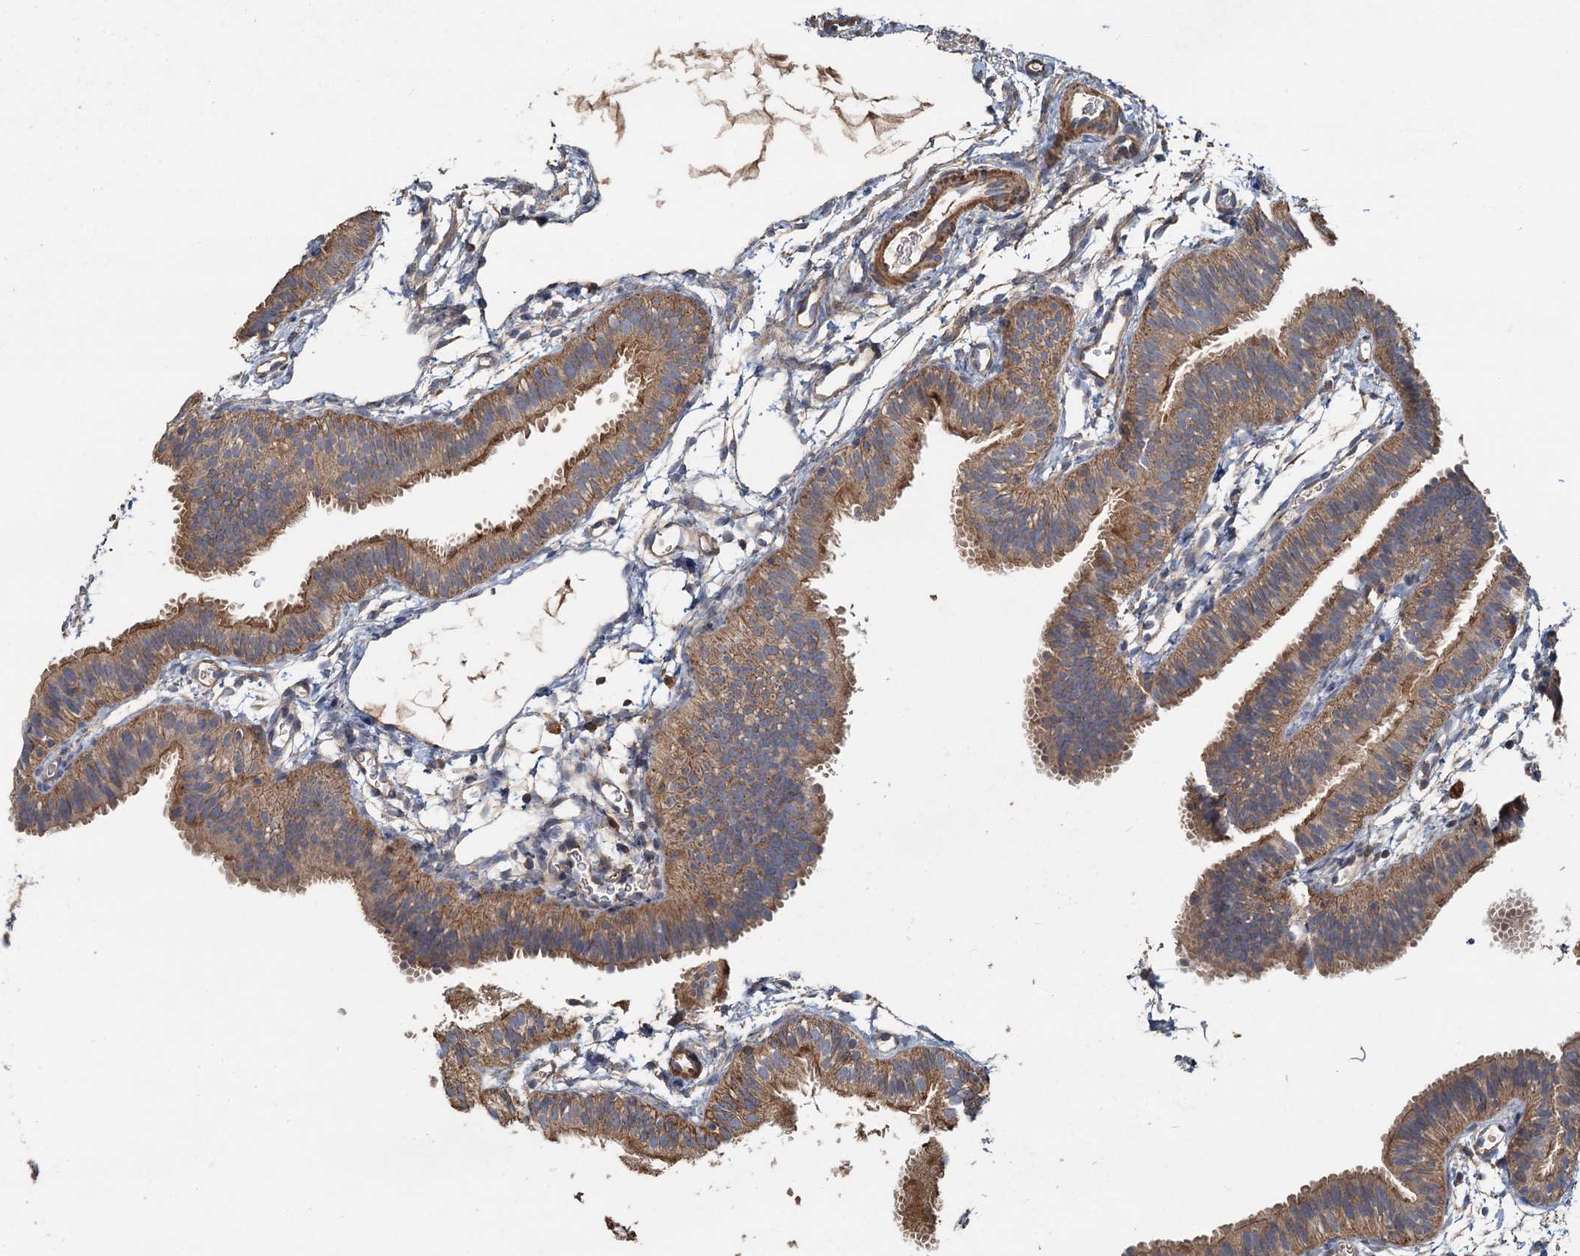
{"staining": {"intensity": "moderate", "quantity": ">75%", "location": "cytoplasmic/membranous"}, "tissue": "fallopian tube", "cell_type": "Glandular cells", "image_type": "normal", "snomed": [{"axis": "morphology", "description": "Normal tissue, NOS"}, {"axis": "topography", "description": "Fallopian tube"}], "caption": "The immunohistochemical stain shows moderate cytoplasmic/membranous staining in glandular cells of benign fallopian tube.", "gene": "SDS", "patient": {"sex": "female", "age": 35}}